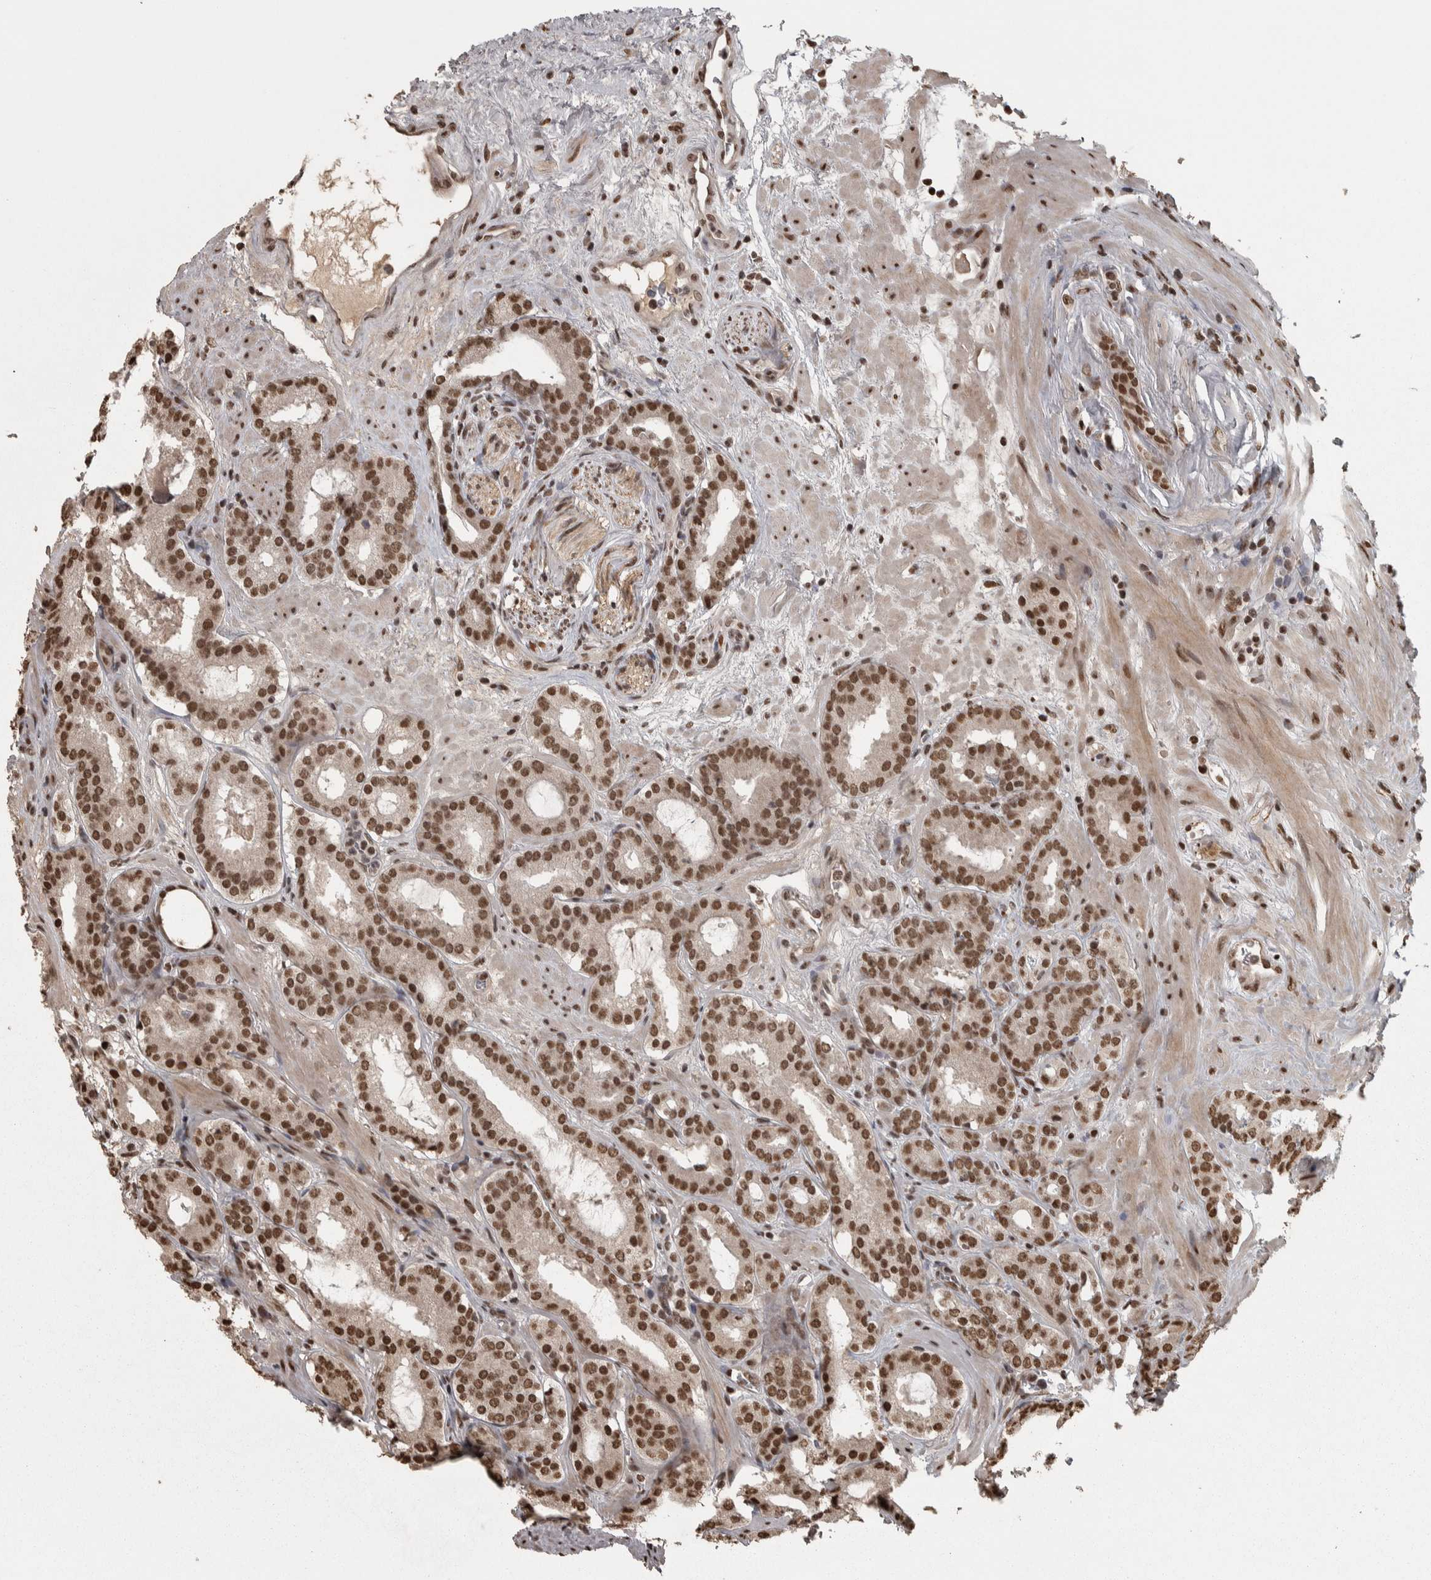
{"staining": {"intensity": "moderate", "quantity": ">75%", "location": "cytoplasmic/membranous"}, "tissue": "prostate cancer", "cell_type": "Tumor cells", "image_type": "cancer", "snomed": [{"axis": "morphology", "description": "Adenocarcinoma, Low grade"}, {"axis": "topography", "description": "Prostate"}], "caption": "Protein expression analysis of prostate cancer shows moderate cytoplasmic/membranous positivity in approximately >75% of tumor cells.", "gene": "ZFHX4", "patient": {"sex": "male", "age": 69}}